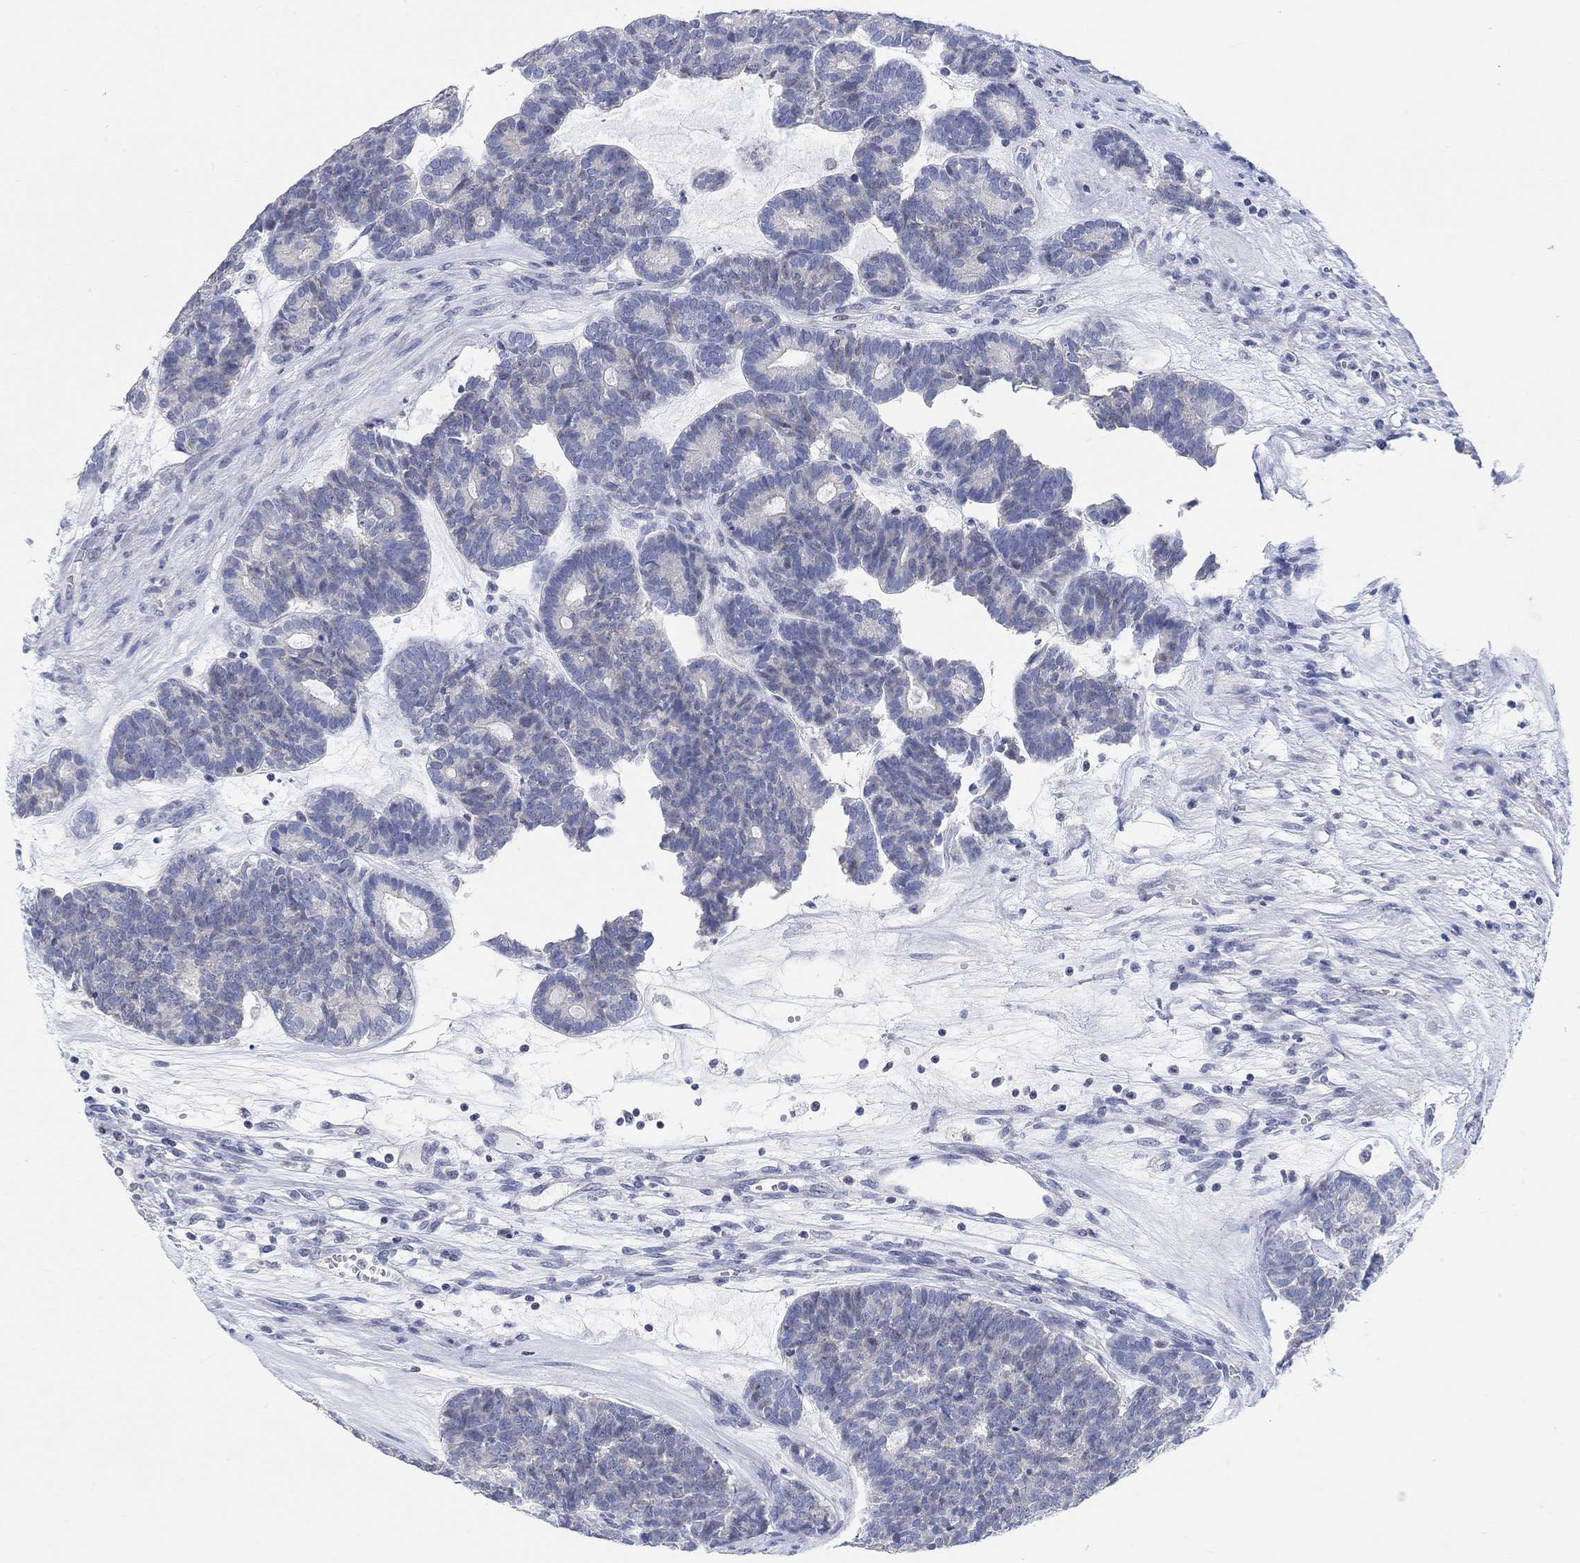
{"staining": {"intensity": "negative", "quantity": "none", "location": "none"}, "tissue": "head and neck cancer", "cell_type": "Tumor cells", "image_type": "cancer", "snomed": [{"axis": "morphology", "description": "Adenocarcinoma, NOS"}, {"axis": "topography", "description": "Head-Neck"}], "caption": "A micrograph of human head and neck cancer (adenocarcinoma) is negative for staining in tumor cells.", "gene": "ATP6V1E2", "patient": {"sex": "female", "age": 81}}